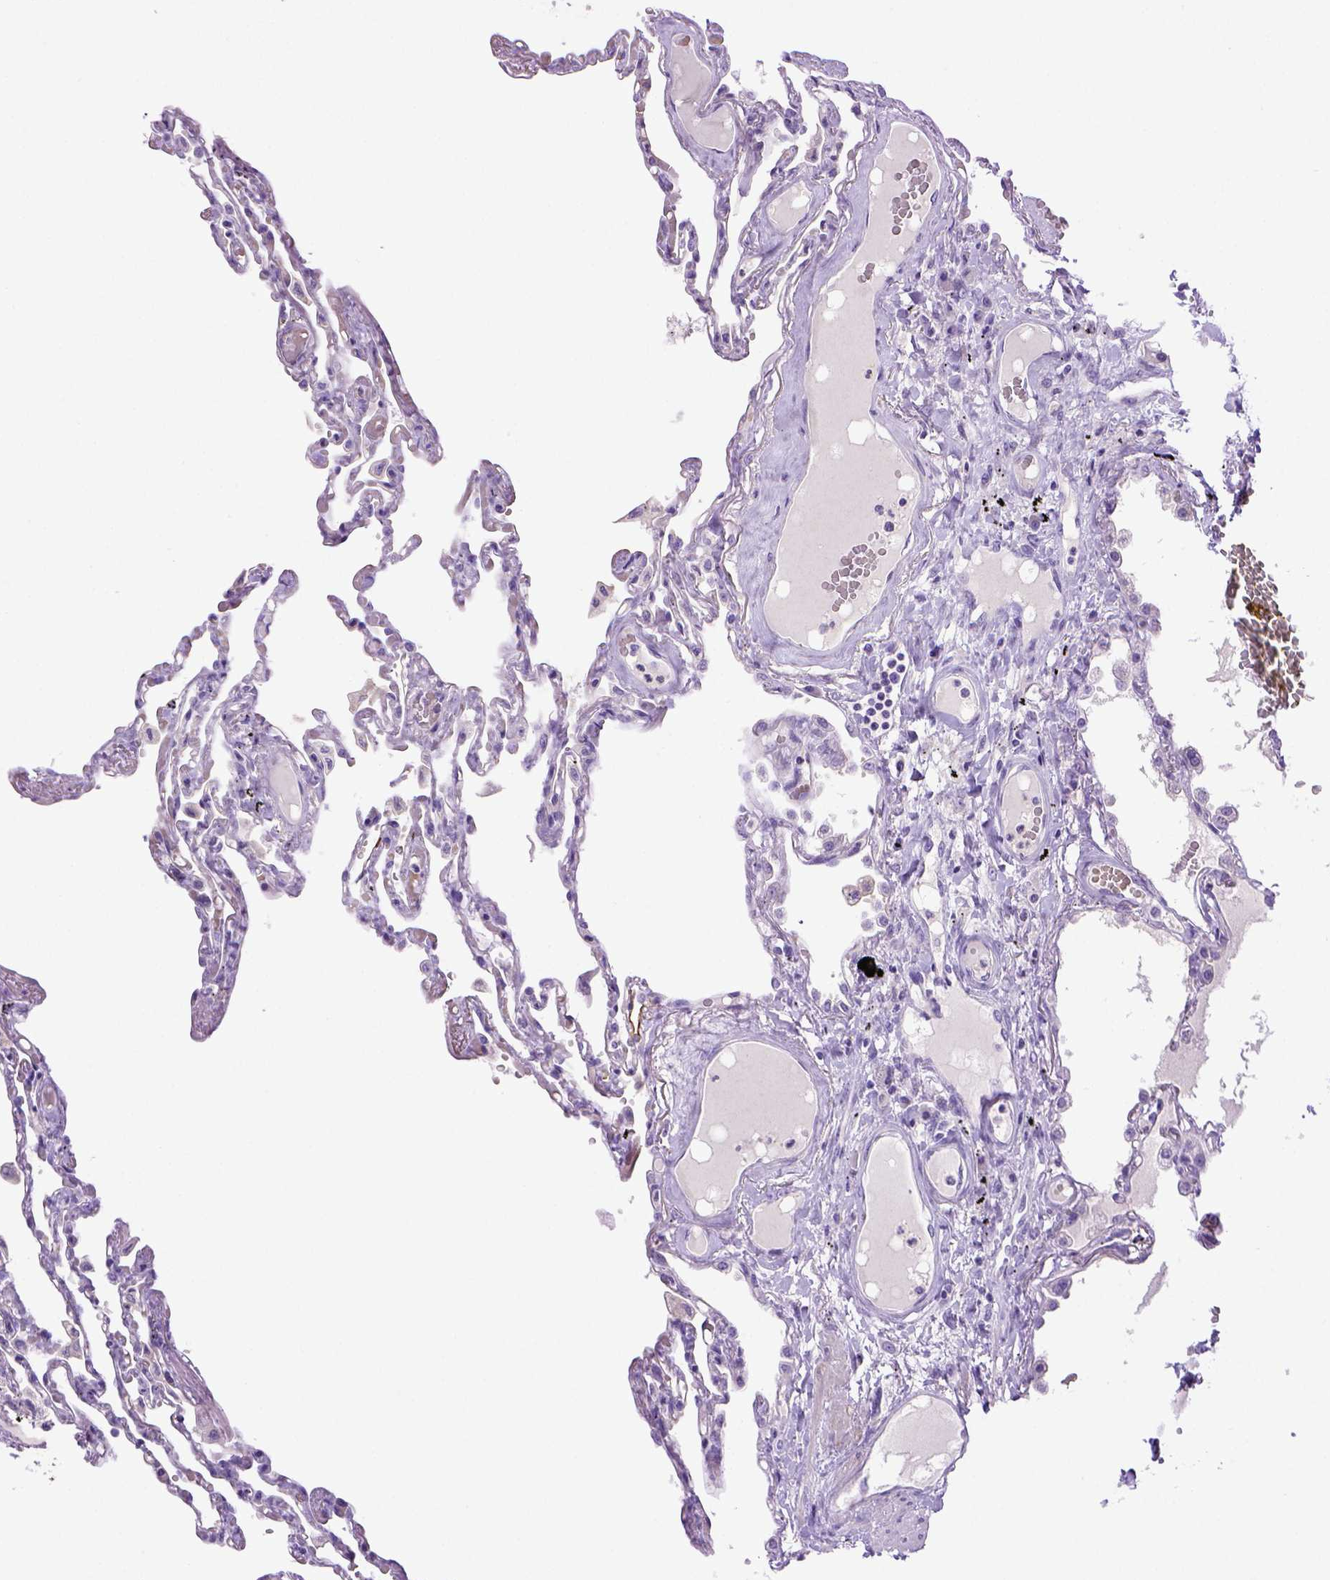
{"staining": {"intensity": "negative", "quantity": "none", "location": "none"}, "tissue": "lung", "cell_type": "Alveolar cells", "image_type": "normal", "snomed": [{"axis": "morphology", "description": "Normal tissue, NOS"}, {"axis": "morphology", "description": "Adenocarcinoma, NOS"}, {"axis": "topography", "description": "Cartilage tissue"}, {"axis": "topography", "description": "Lung"}], "caption": "The histopathology image shows no staining of alveolar cells in unremarkable lung. Nuclei are stained in blue.", "gene": "BAAT", "patient": {"sex": "female", "age": 67}}